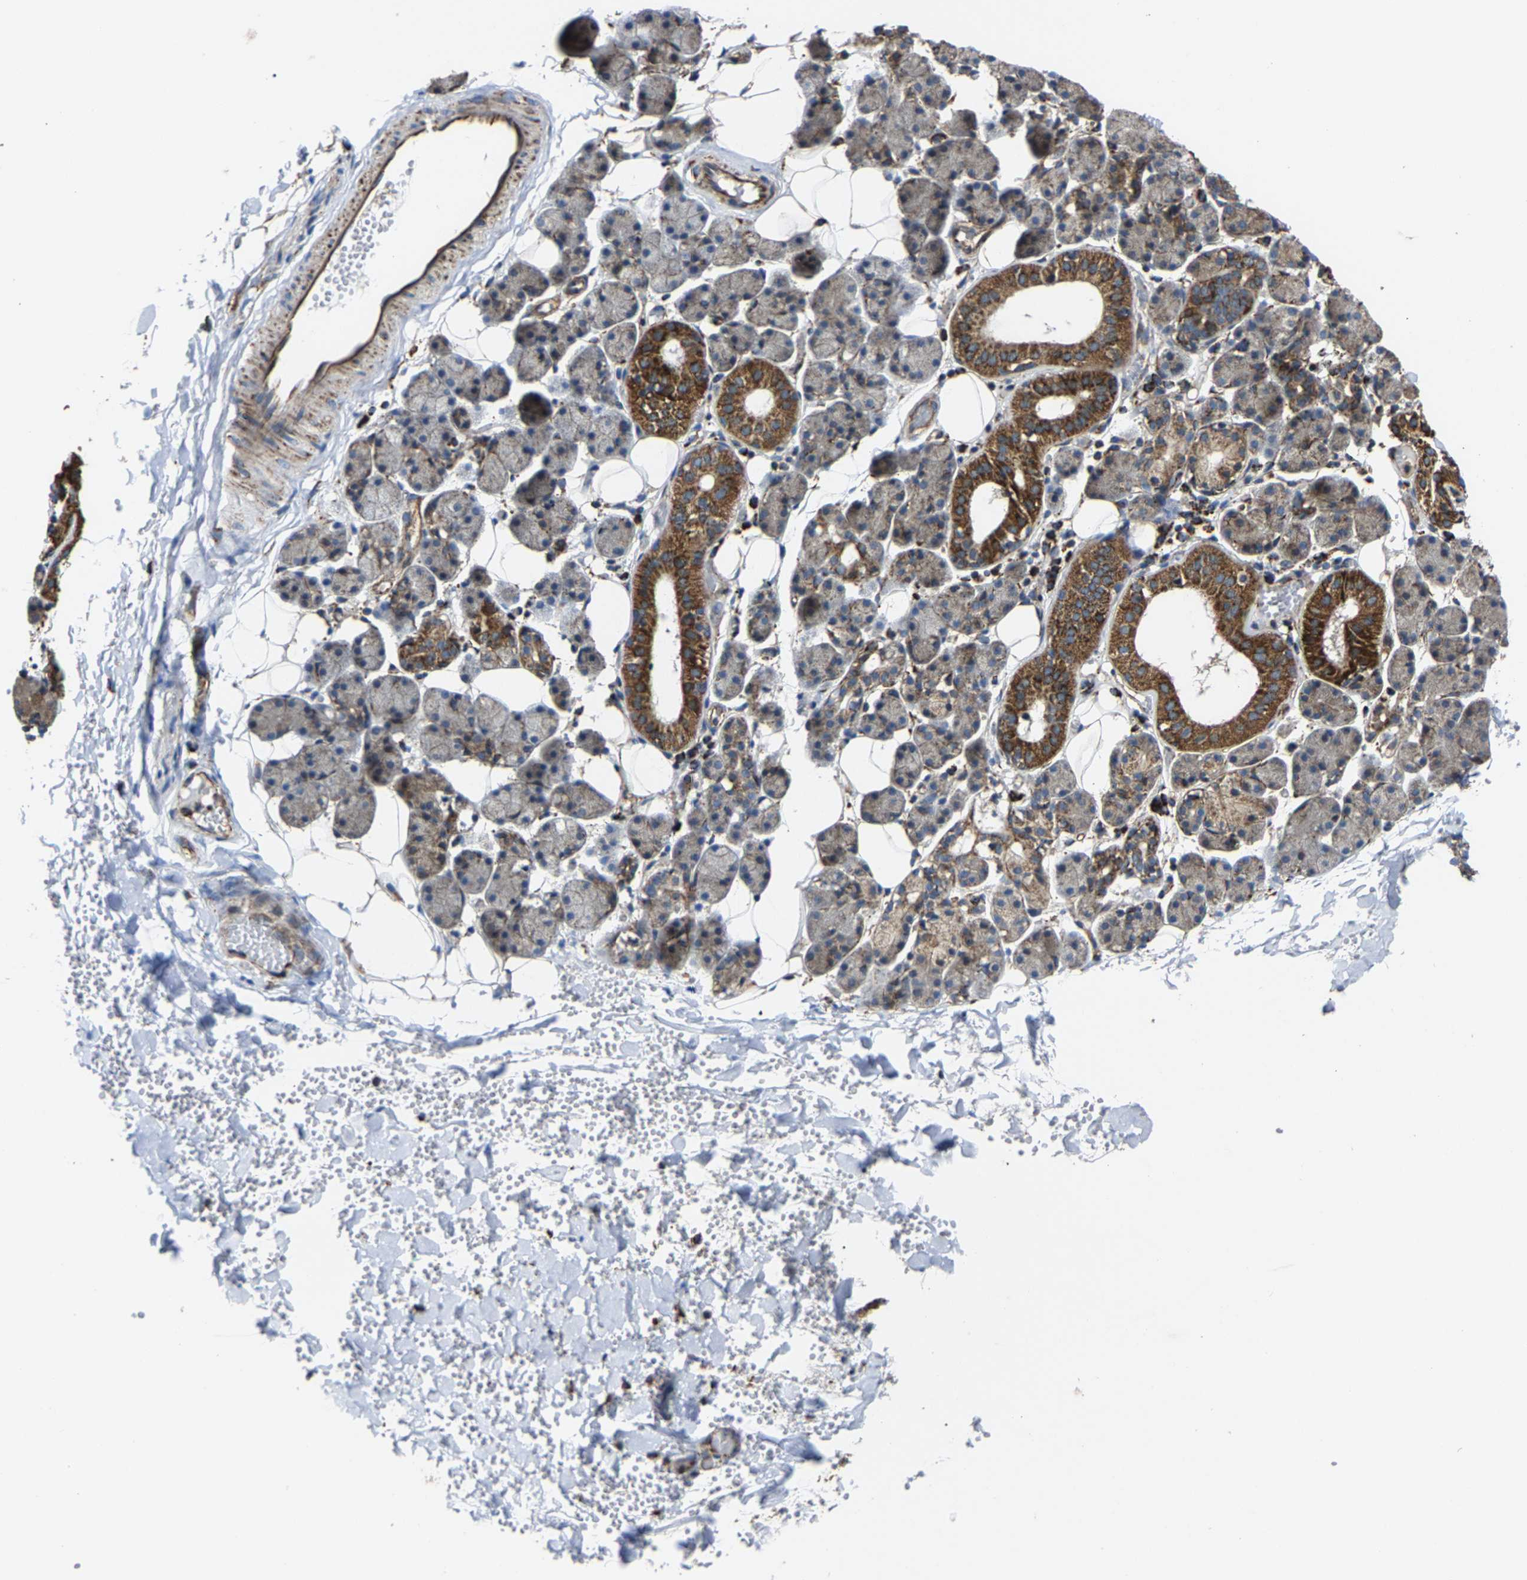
{"staining": {"intensity": "strong", "quantity": "25%-75%", "location": "cytoplasmic/membranous"}, "tissue": "salivary gland", "cell_type": "Glandular cells", "image_type": "normal", "snomed": [{"axis": "morphology", "description": "Normal tissue, NOS"}, {"axis": "topography", "description": "Salivary gland"}], "caption": "IHC (DAB) staining of benign salivary gland demonstrates strong cytoplasmic/membranous protein expression in about 25%-75% of glandular cells.", "gene": "NDUFV3", "patient": {"sex": "female", "age": 33}}